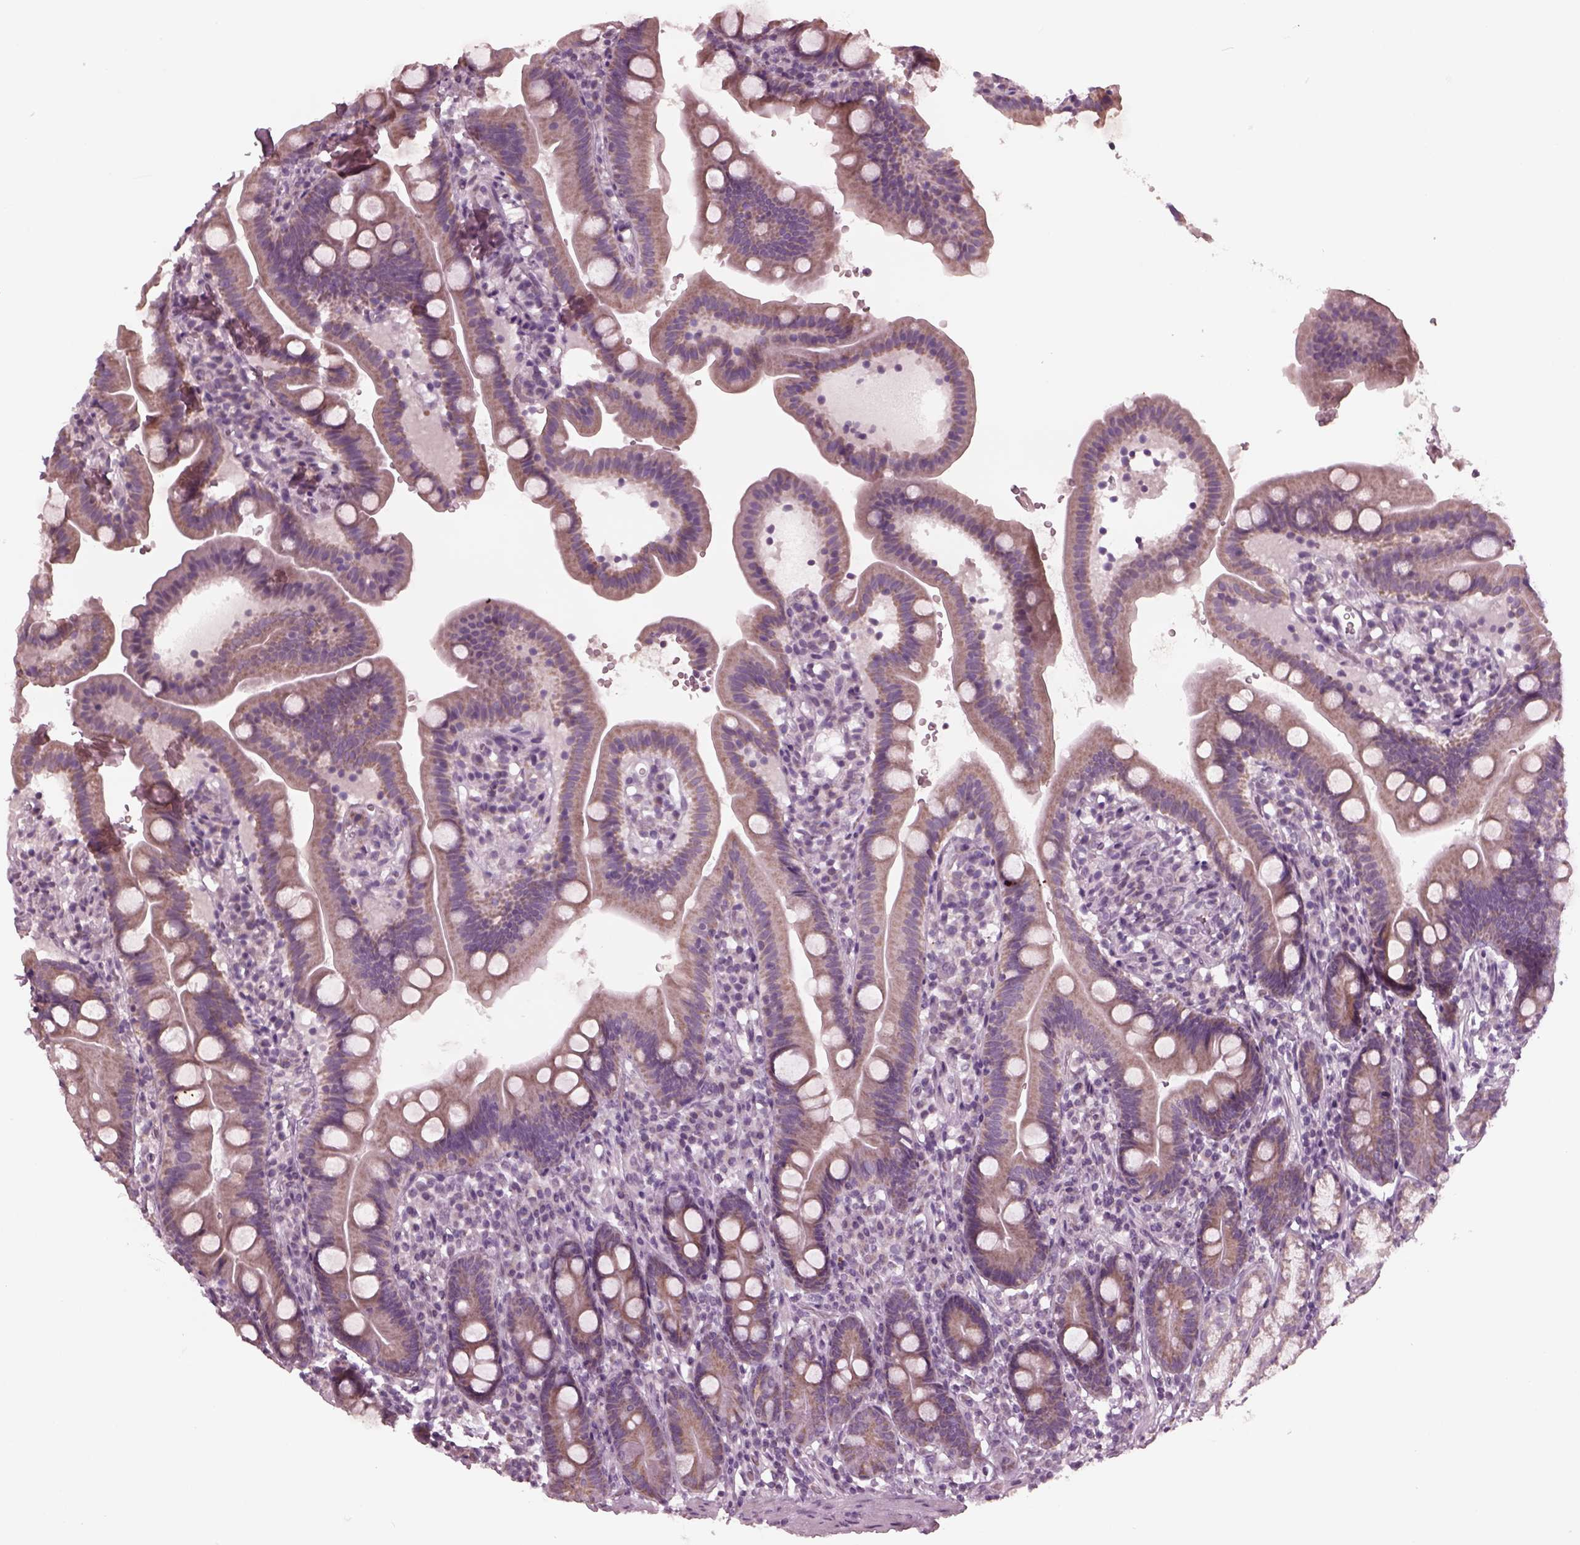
{"staining": {"intensity": "weak", "quantity": "25%-75%", "location": "cytoplasmic/membranous"}, "tissue": "duodenum", "cell_type": "Glandular cells", "image_type": "normal", "snomed": [{"axis": "morphology", "description": "Normal tissue, NOS"}, {"axis": "topography", "description": "Duodenum"}], "caption": "IHC (DAB) staining of normal duodenum reveals weak cytoplasmic/membranous protein expression in about 25%-75% of glandular cells.", "gene": "CELSR3", "patient": {"sex": "female", "age": 67}}